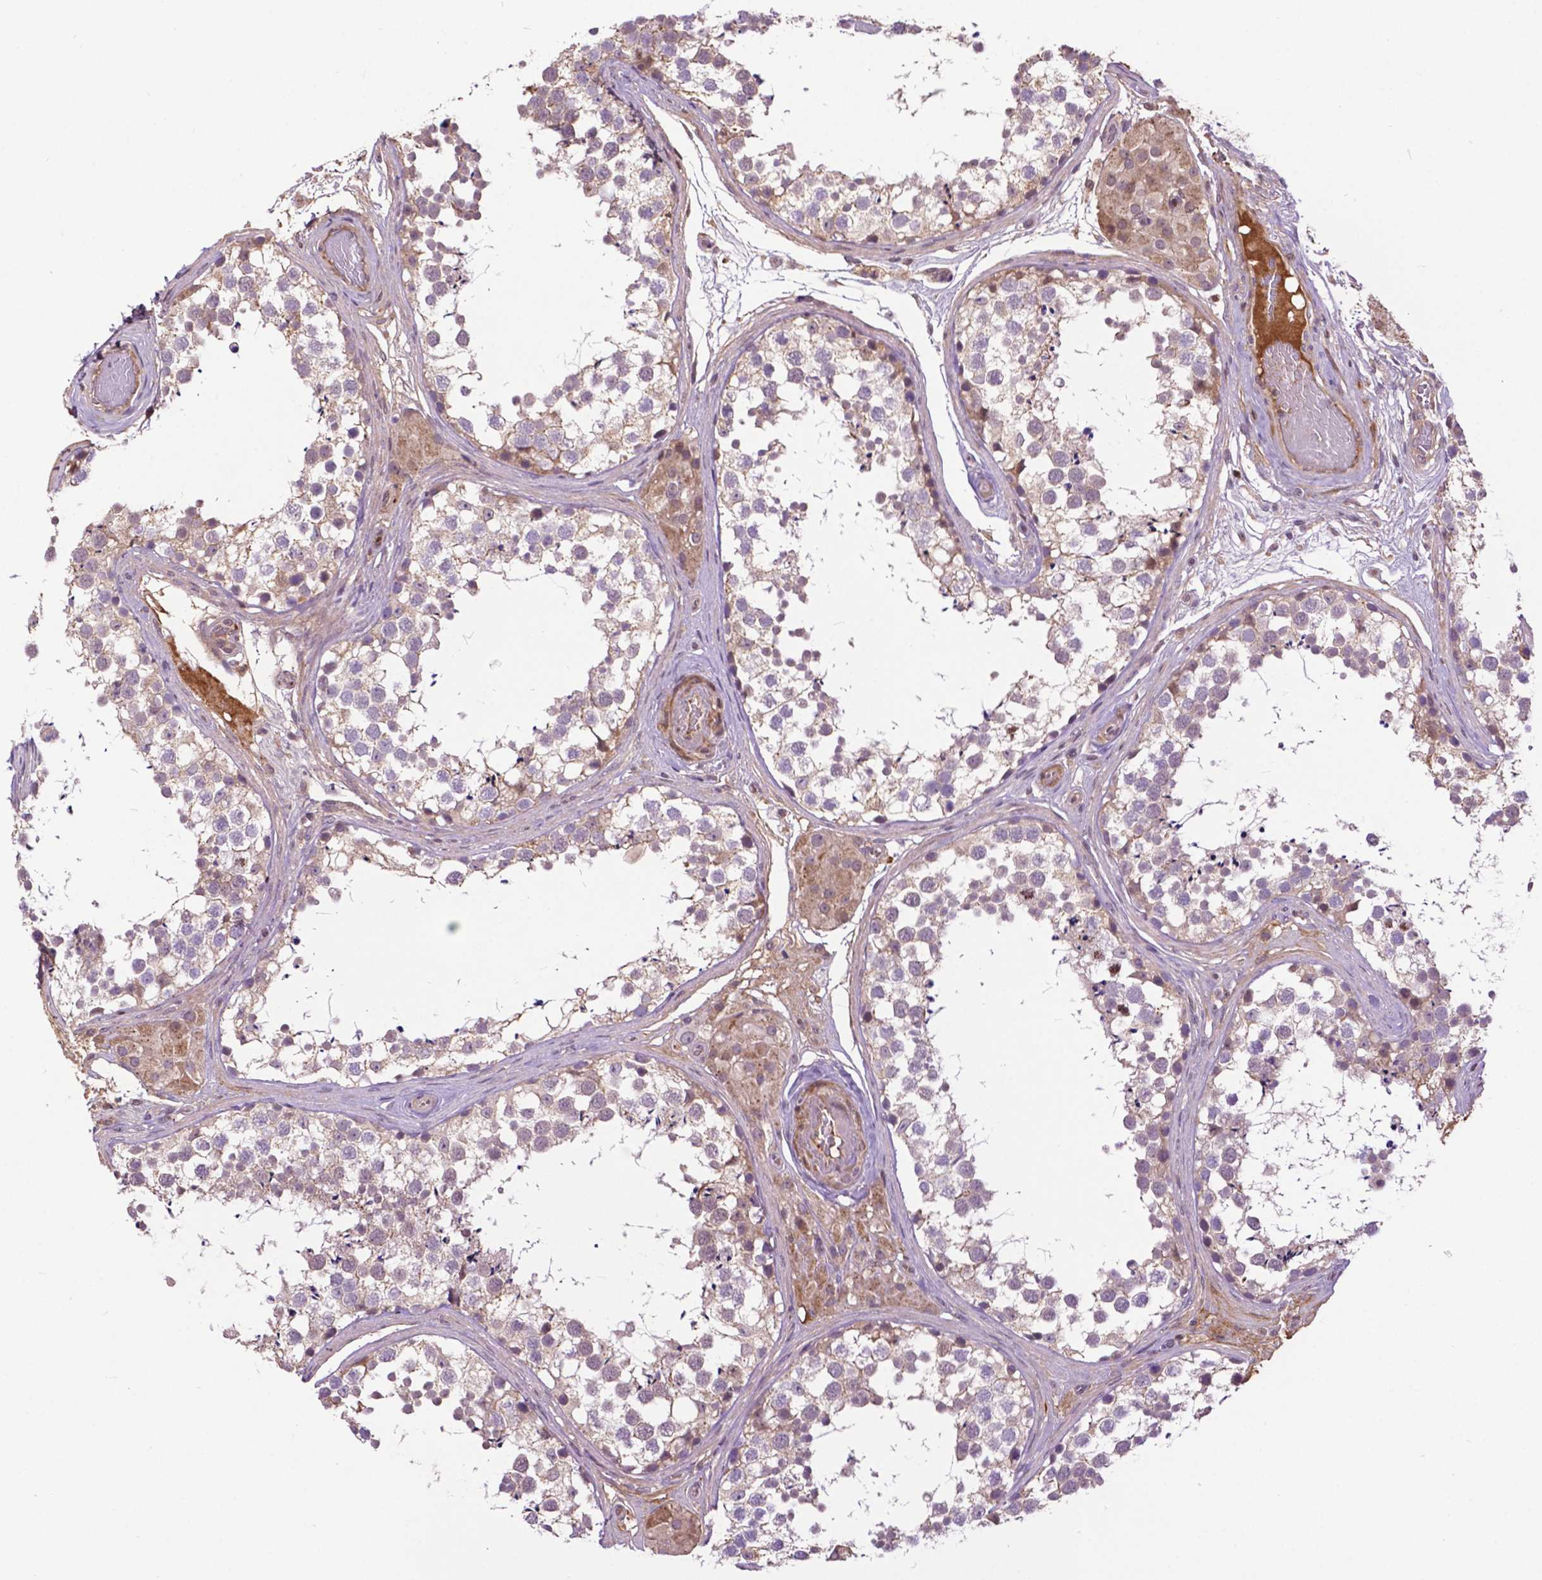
{"staining": {"intensity": "weak", "quantity": "25%-75%", "location": "cytoplasmic/membranous"}, "tissue": "testis", "cell_type": "Cells in seminiferous ducts", "image_type": "normal", "snomed": [{"axis": "morphology", "description": "Normal tissue, NOS"}, {"axis": "morphology", "description": "Seminoma, NOS"}, {"axis": "topography", "description": "Testis"}], "caption": "Immunohistochemistry (IHC) image of normal human testis stained for a protein (brown), which displays low levels of weak cytoplasmic/membranous staining in approximately 25%-75% of cells in seminiferous ducts.", "gene": "CHMP4A", "patient": {"sex": "male", "age": 65}}